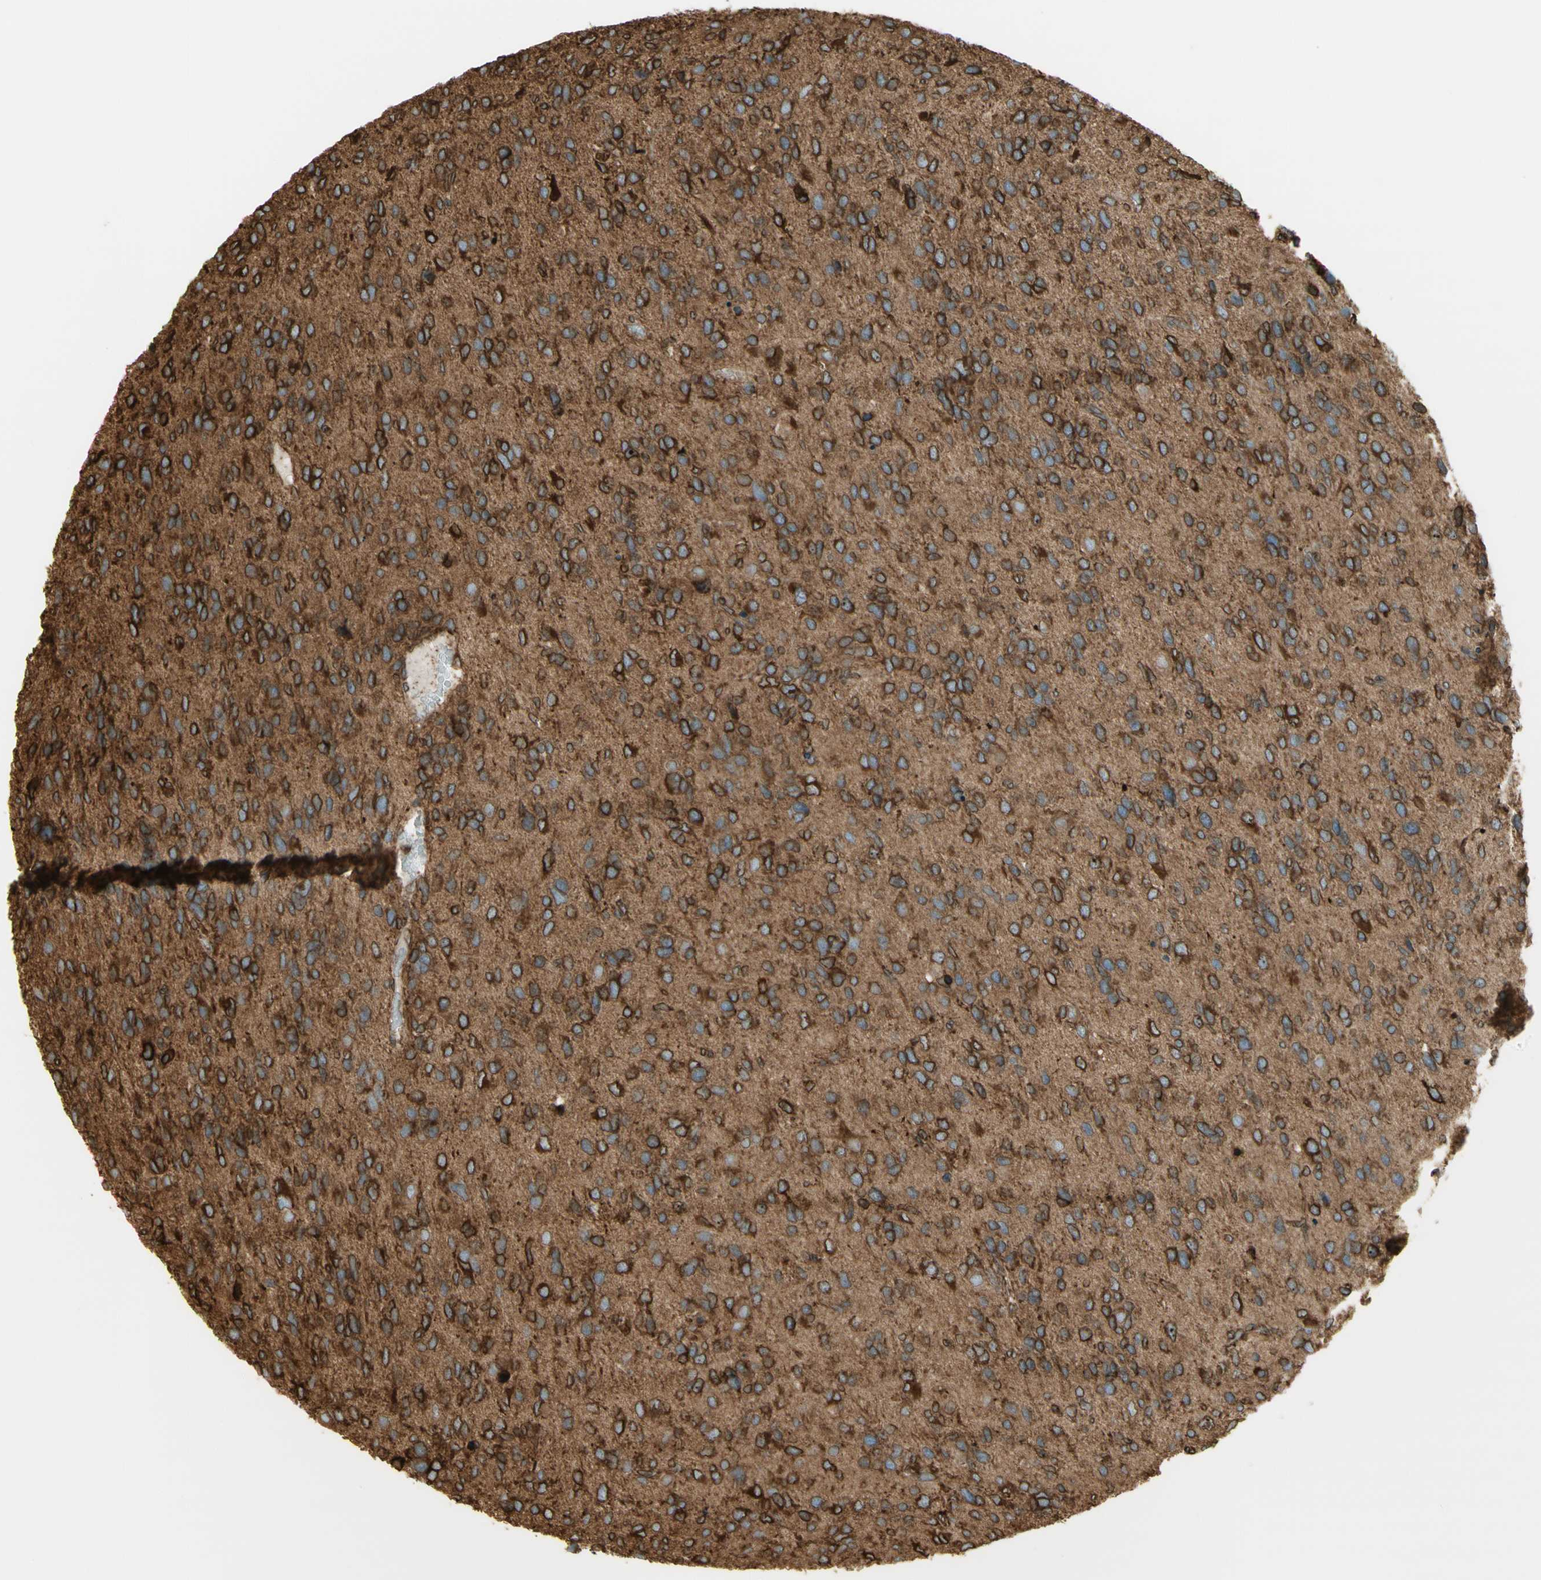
{"staining": {"intensity": "strong", "quantity": "25%-75%", "location": "cytoplasmic/membranous"}, "tissue": "glioma", "cell_type": "Tumor cells", "image_type": "cancer", "snomed": [{"axis": "morphology", "description": "Glioma, malignant, High grade"}, {"axis": "topography", "description": "Brain"}], "caption": "A micrograph of human malignant glioma (high-grade) stained for a protein shows strong cytoplasmic/membranous brown staining in tumor cells. (DAB IHC with brightfield microscopy, high magnification).", "gene": "CANX", "patient": {"sex": "female", "age": 58}}